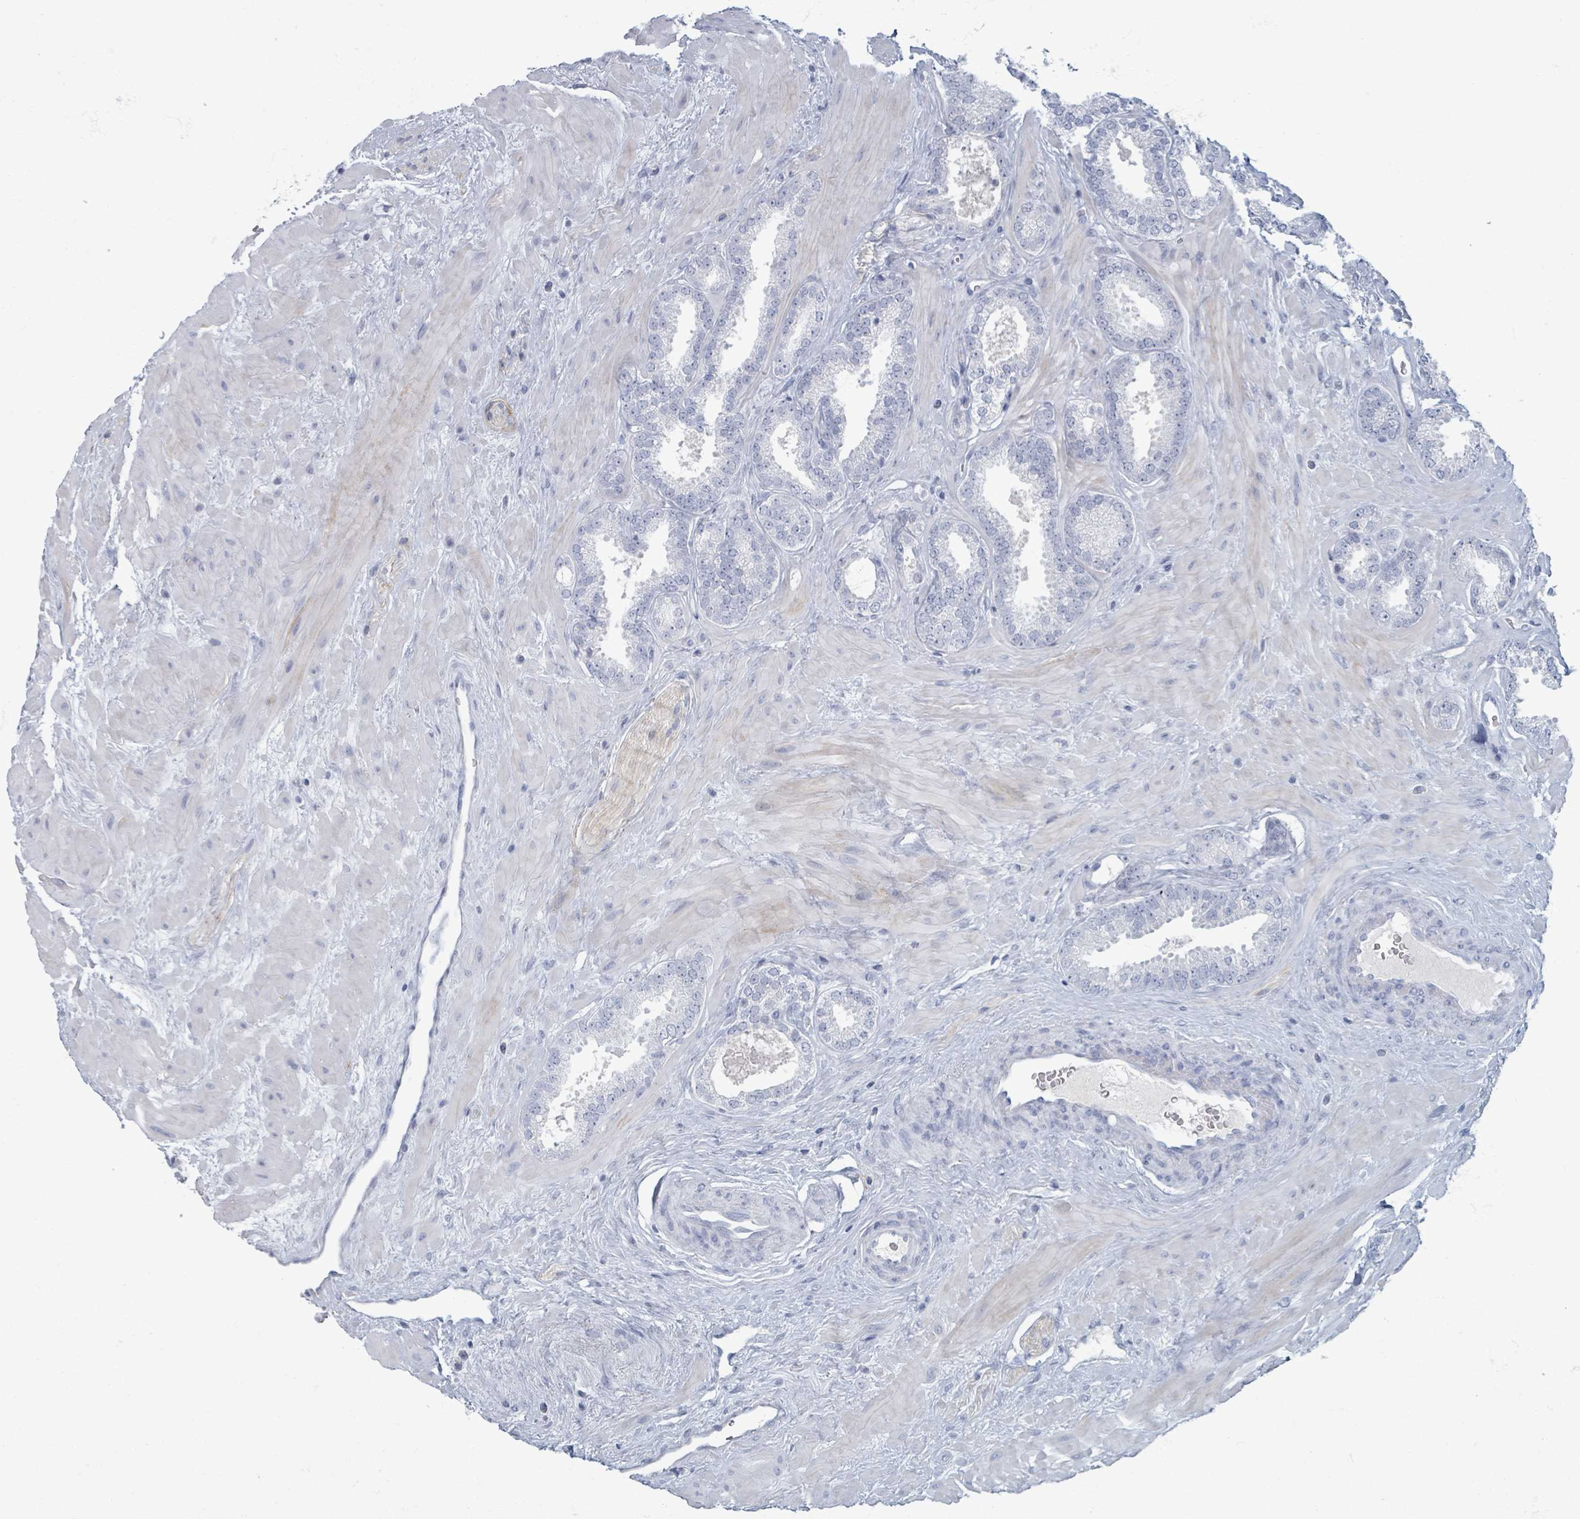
{"staining": {"intensity": "negative", "quantity": "none", "location": "none"}, "tissue": "prostate cancer", "cell_type": "Tumor cells", "image_type": "cancer", "snomed": [{"axis": "morphology", "description": "Adenocarcinoma, Low grade"}, {"axis": "topography", "description": "Prostate"}], "caption": "IHC photomicrograph of prostate cancer stained for a protein (brown), which exhibits no positivity in tumor cells.", "gene": "TAS2R1", "patient": {"sex": "male", "age": 62}}